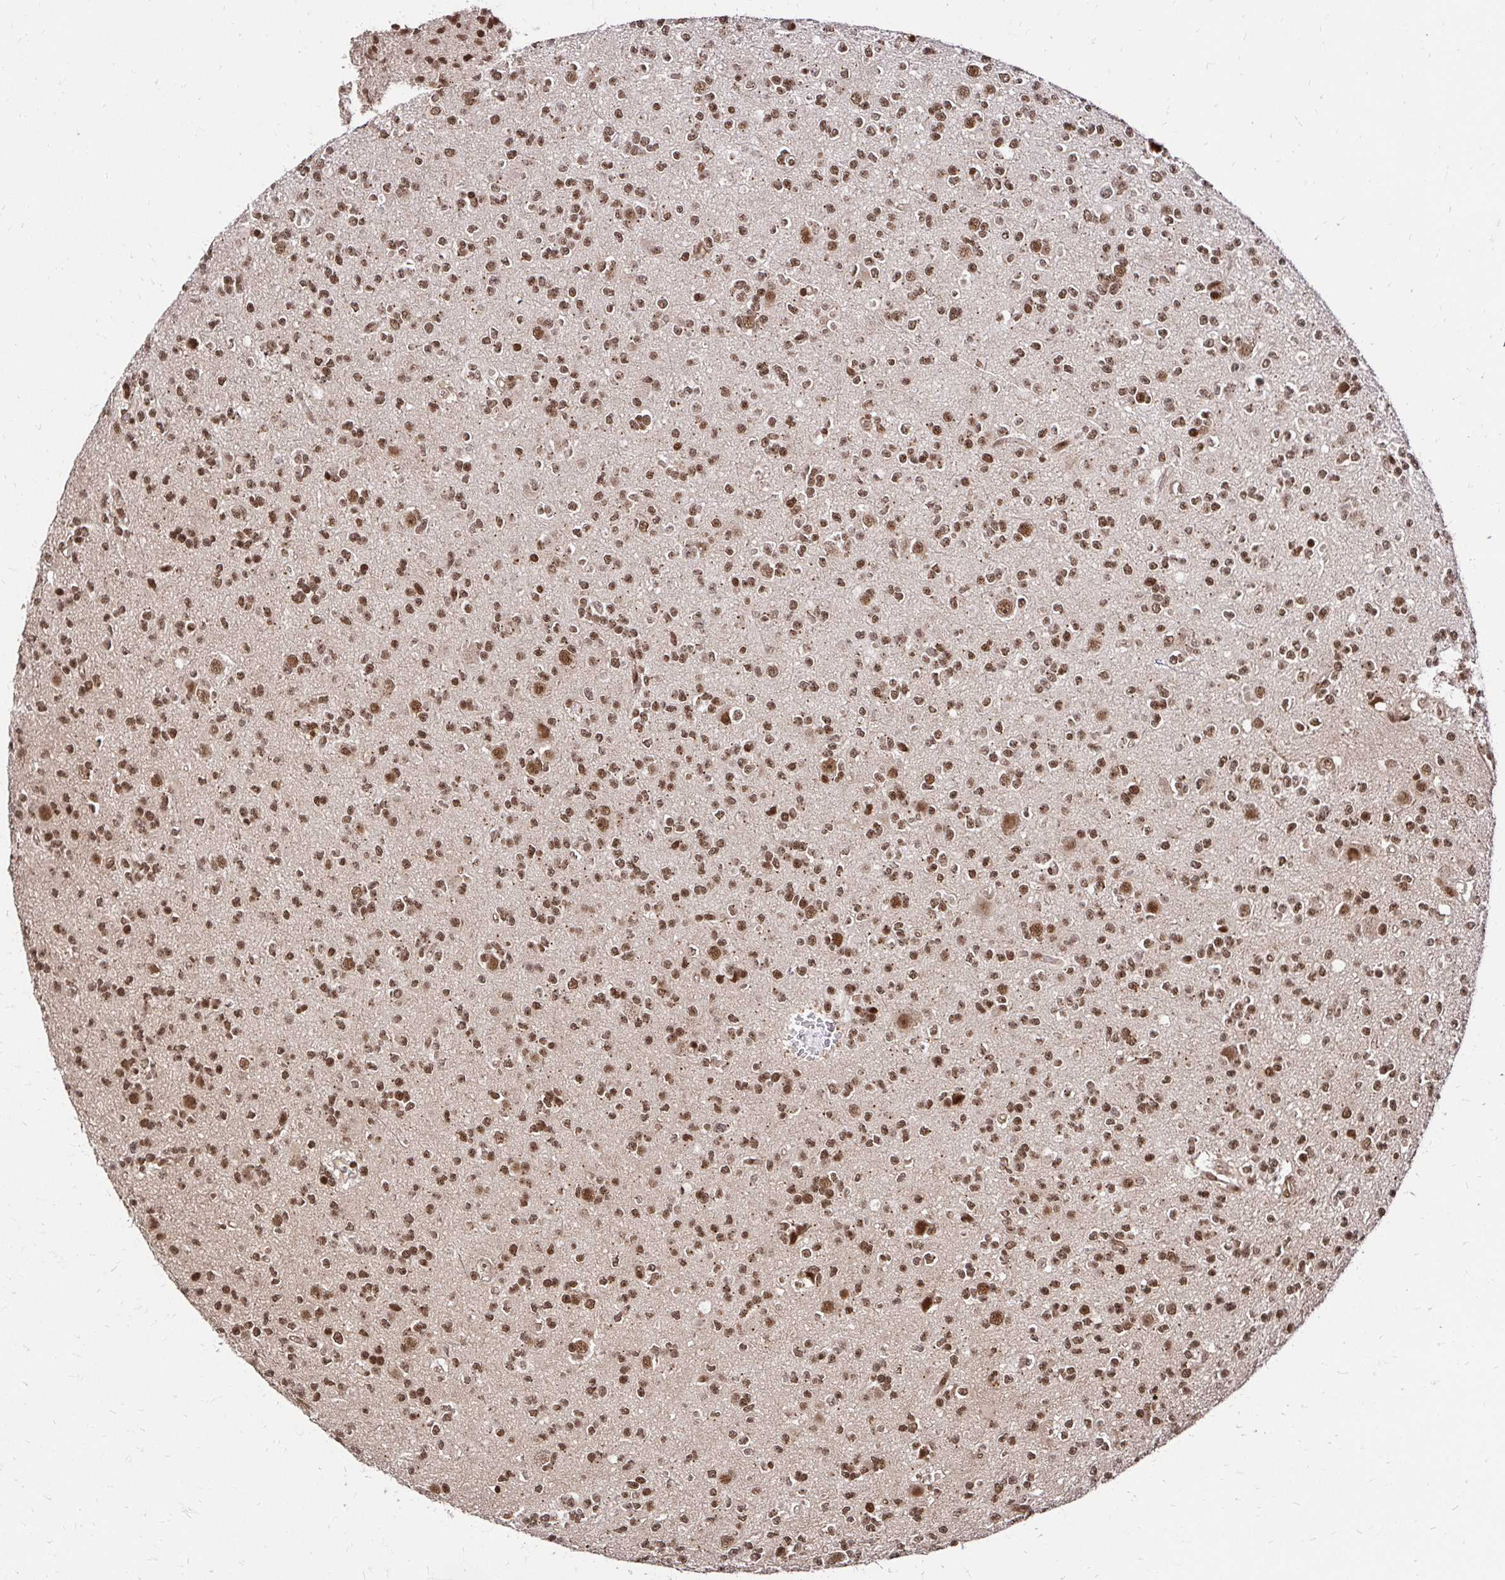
{"staining": {"intensity": "strong", "quantity": ">75%", "location": "nuclear"}, "tissue": "glioma", "cell_type": "Tumor cells", "image_type": "cancer", "snomed": [{"axis": "morphology", "description": "Glioma, malignant, High grade"}, {"axis": "topography", "description": "Brain"}], "caption": "The photomicrograph reveals a brown stain indicating the presence of a protein in the nuclear of tumor cells in malignant high-grade glioma. (DAB (3,3'-diaminobenzidine) IHC with brightfield microscopy, high magnification).", "gene": "GLYR1", "patient": {"sex": "male", "age": 36}}